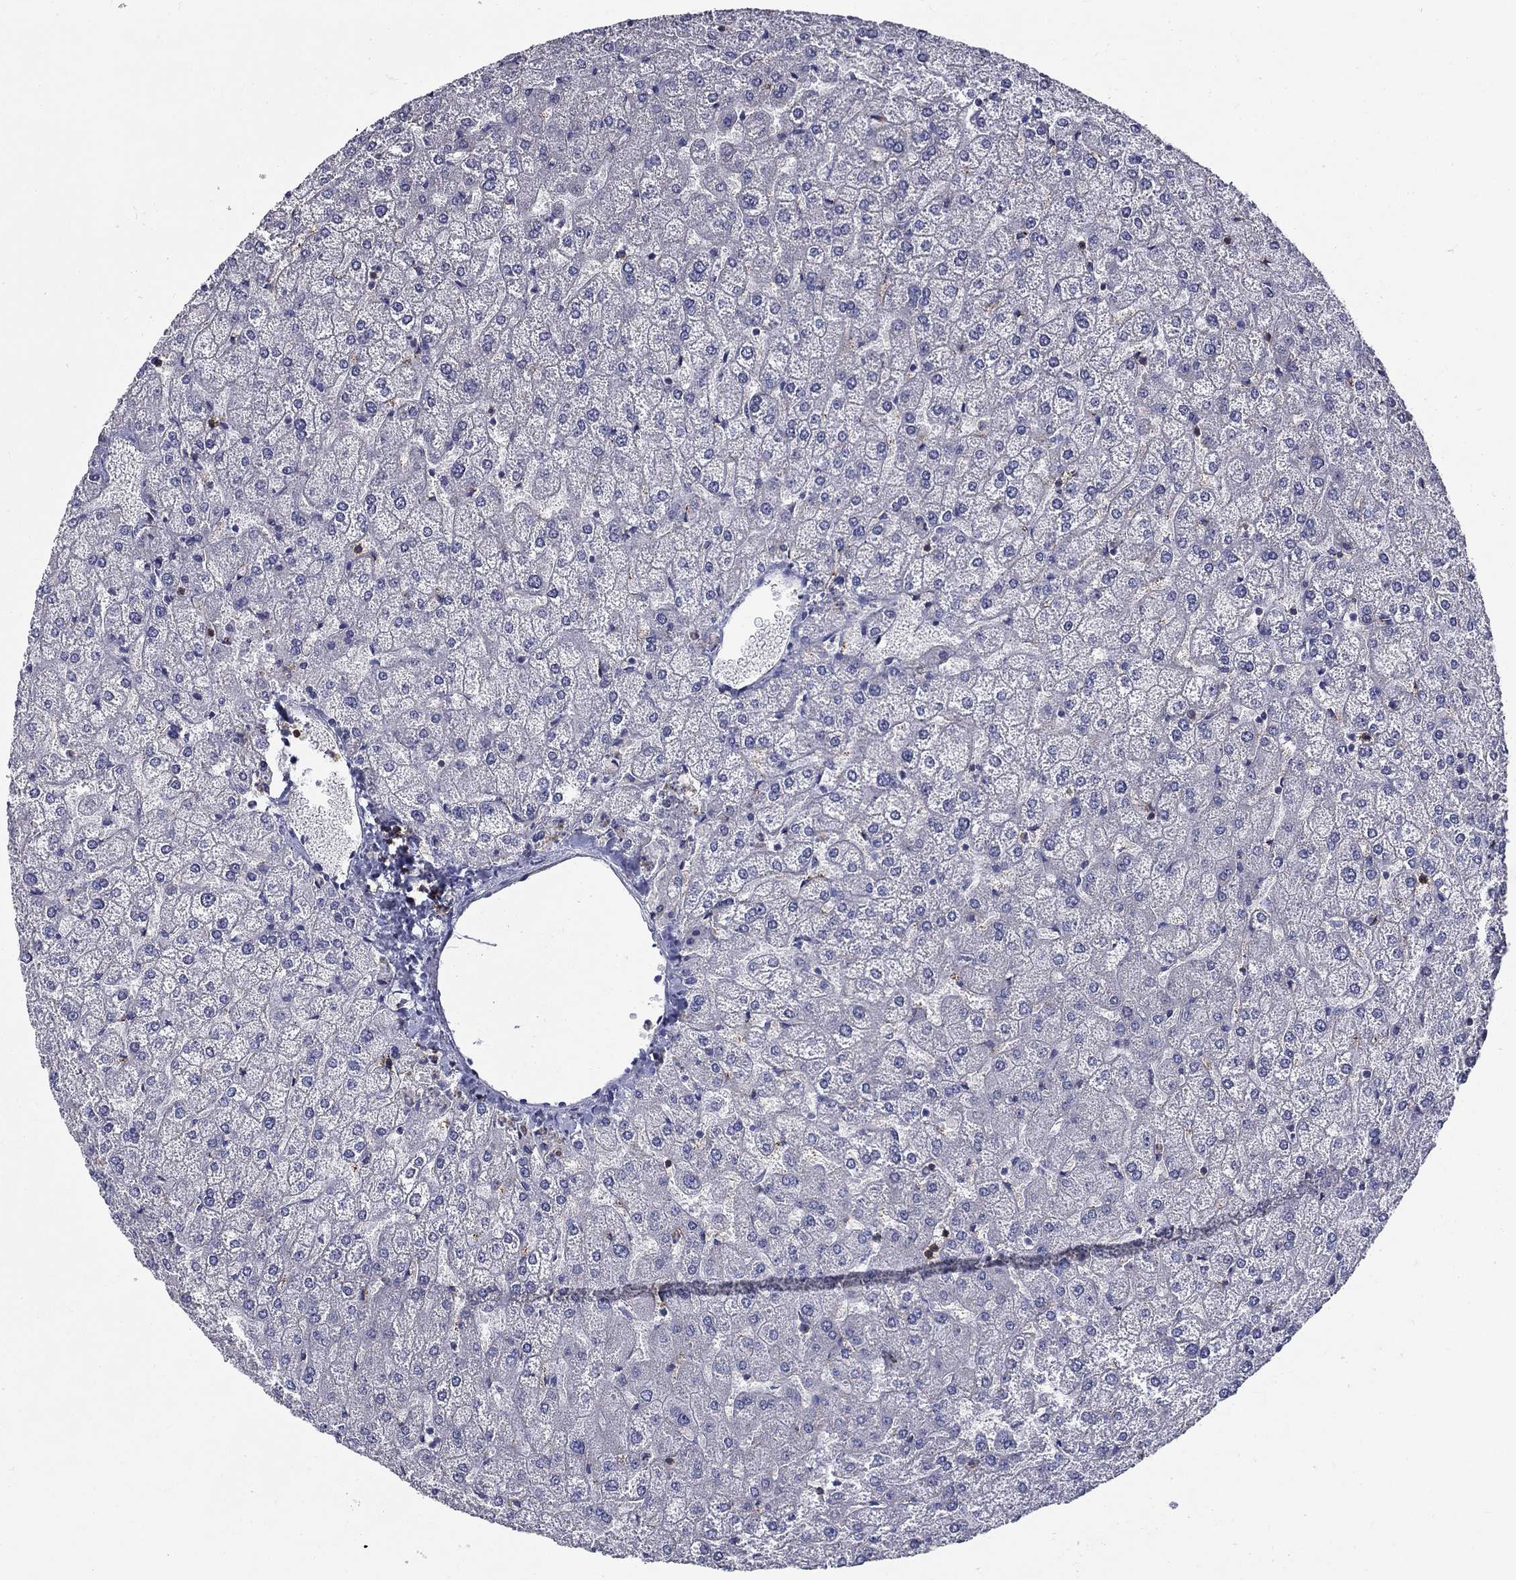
{"staining": {"intensity": "negative", "quantity": "none", "location": "none"}, "tissue": "liver", "cell_type": "Cholangiocytes", "image_type": "normal", "snomed": [{"axis": "morphology", "description": "Normal tissue, NOS"}, {"axis": "topography", "description": "Liver"}], "caption": "Protein analysis of unremarkable liver reveals no significant staining in cholangiocytes.", "gene": "SIT1", "patient": {"sex": "female", "age": 32}}